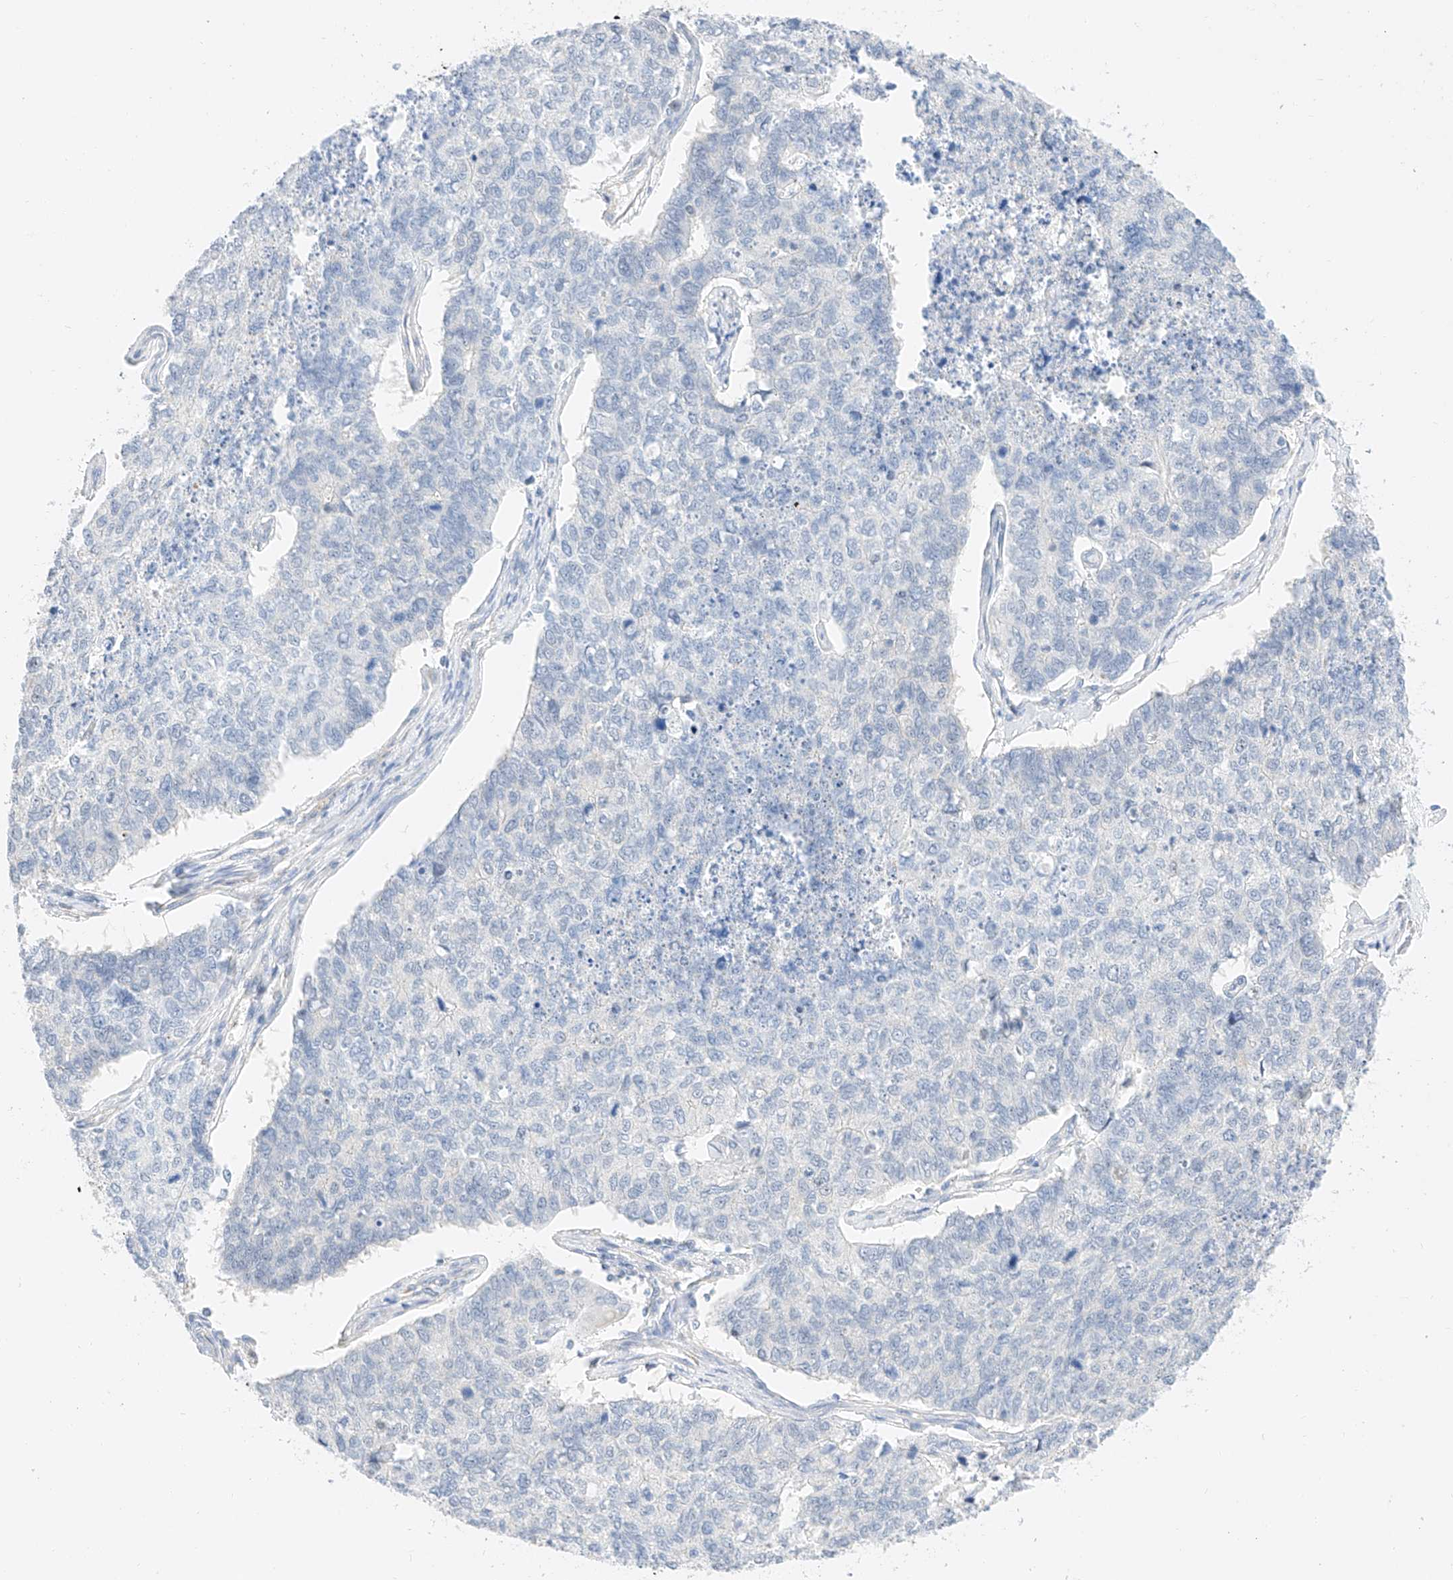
{"staining": {"intensity": "negative", "quantity": "none", "location": "none"}, "tissue": "cervical cancer", "cell_type": "Tumor cells", "image_type": "cancer", "snomed": [{"axis": "morphology", "description": "Squamous cell carcinoma, NOS"}, {"axis": "topography", "description": "Cervix"}], "caption": "Squamous cell carcinoma (cervical) was stained to show a protein in brown. There is no significant positivity in tumor cells.", "gene": "CDCP2", "patient": {"sex": "female", "age": 63}}